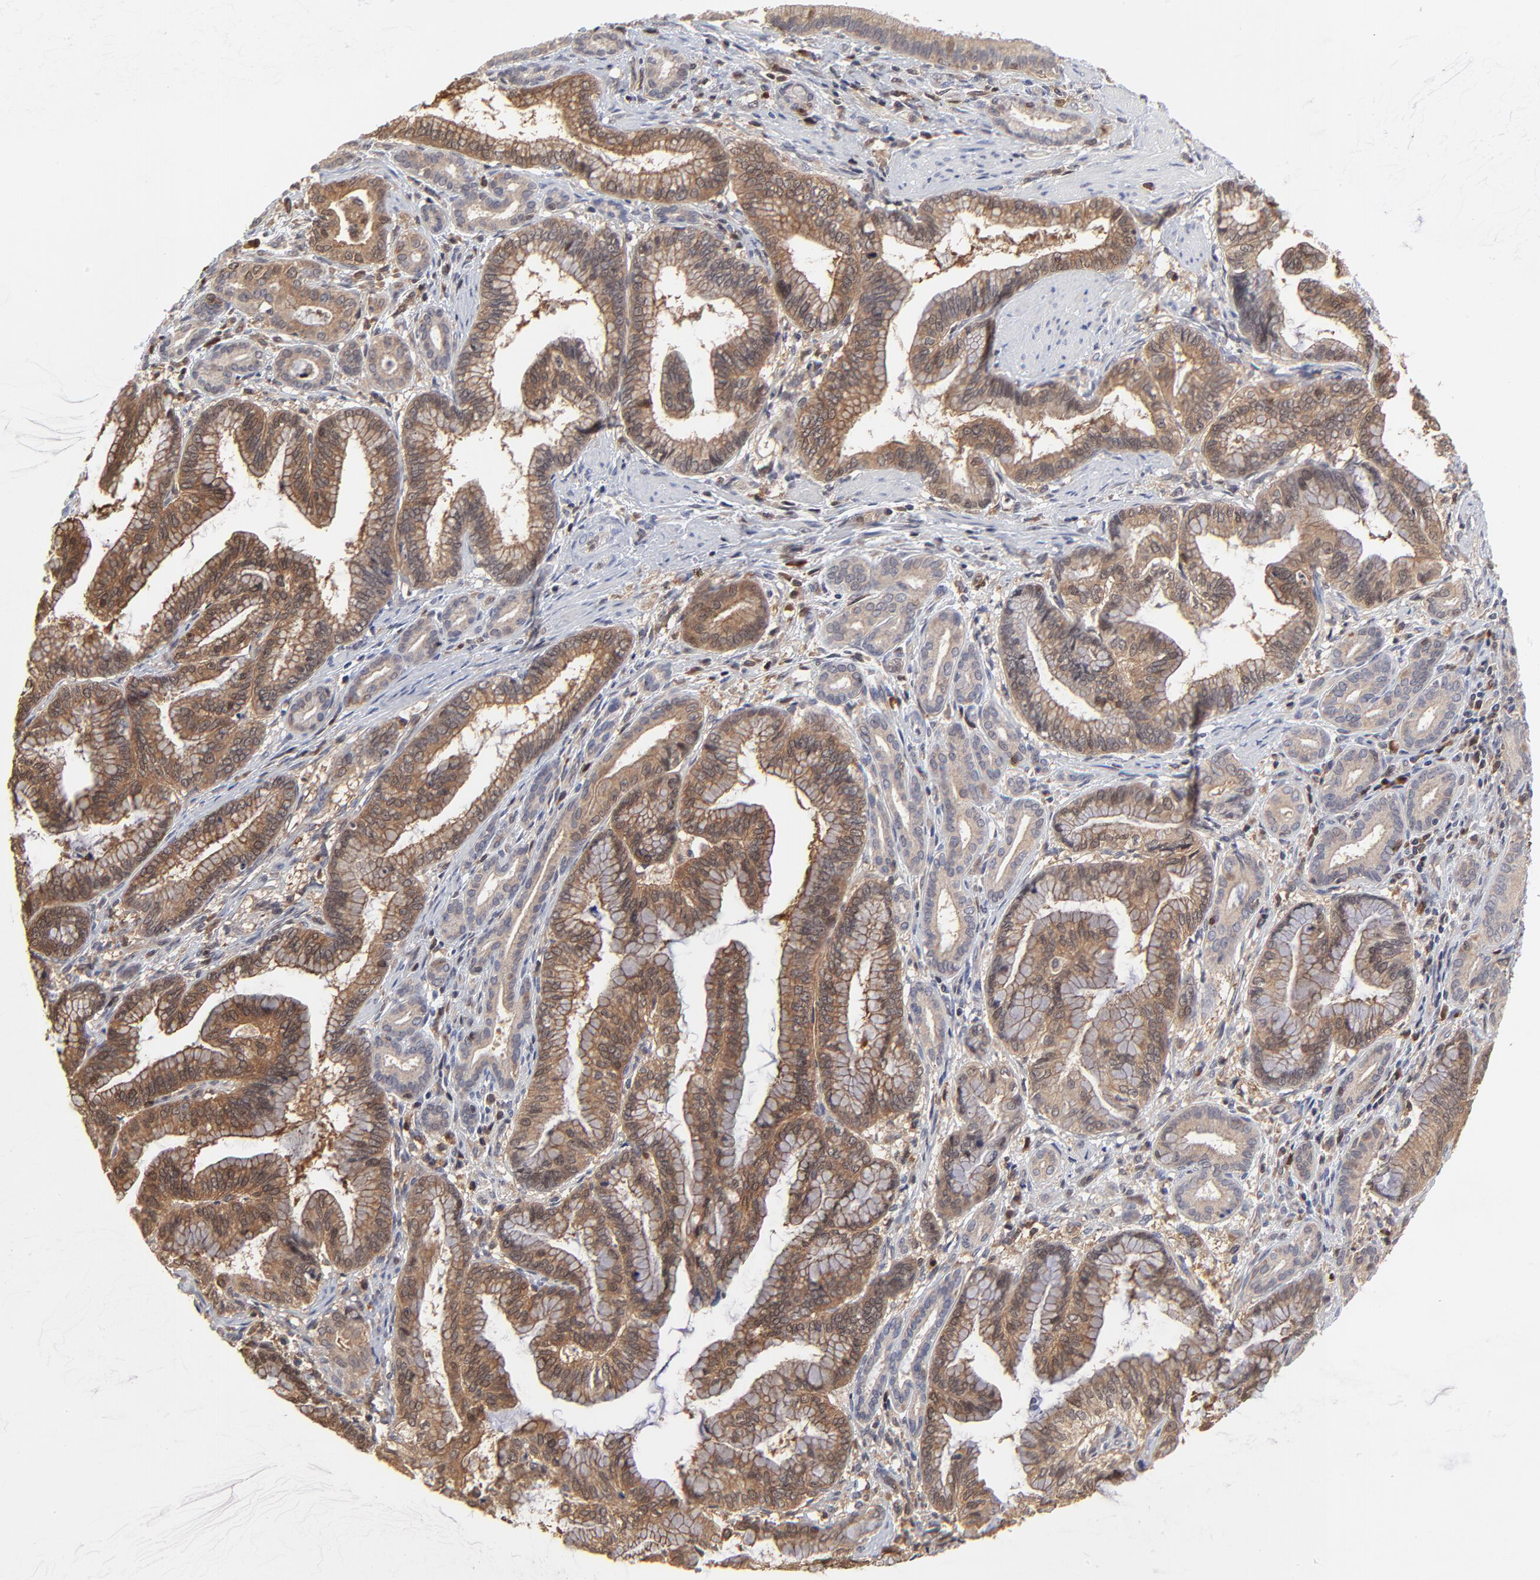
{"staining": {"intensity": "moderate", "quantity": ">75%", "location": "cytoplasmic/membranous"}, "tissue": "pancreatic cancer", "cell_type": "Tumor cells", "image_type": "cancer", "snomed": [{"axis": "morphology", "description": "Adenocarcinoma, NOS"}, {"axis": "topography", "description": "Pancreas"}], "caption": "This micrograph exhibits pancreatic adenocarcinoma stained with immunohistochemistry to label a protein in brown. The cytoplasmic/membranous of tumor cells show moderate positivity for the protein. Nuclei are counter-stained blue.", "gene": "CASP3", "patient": {"sex": "female", "age": 64}}